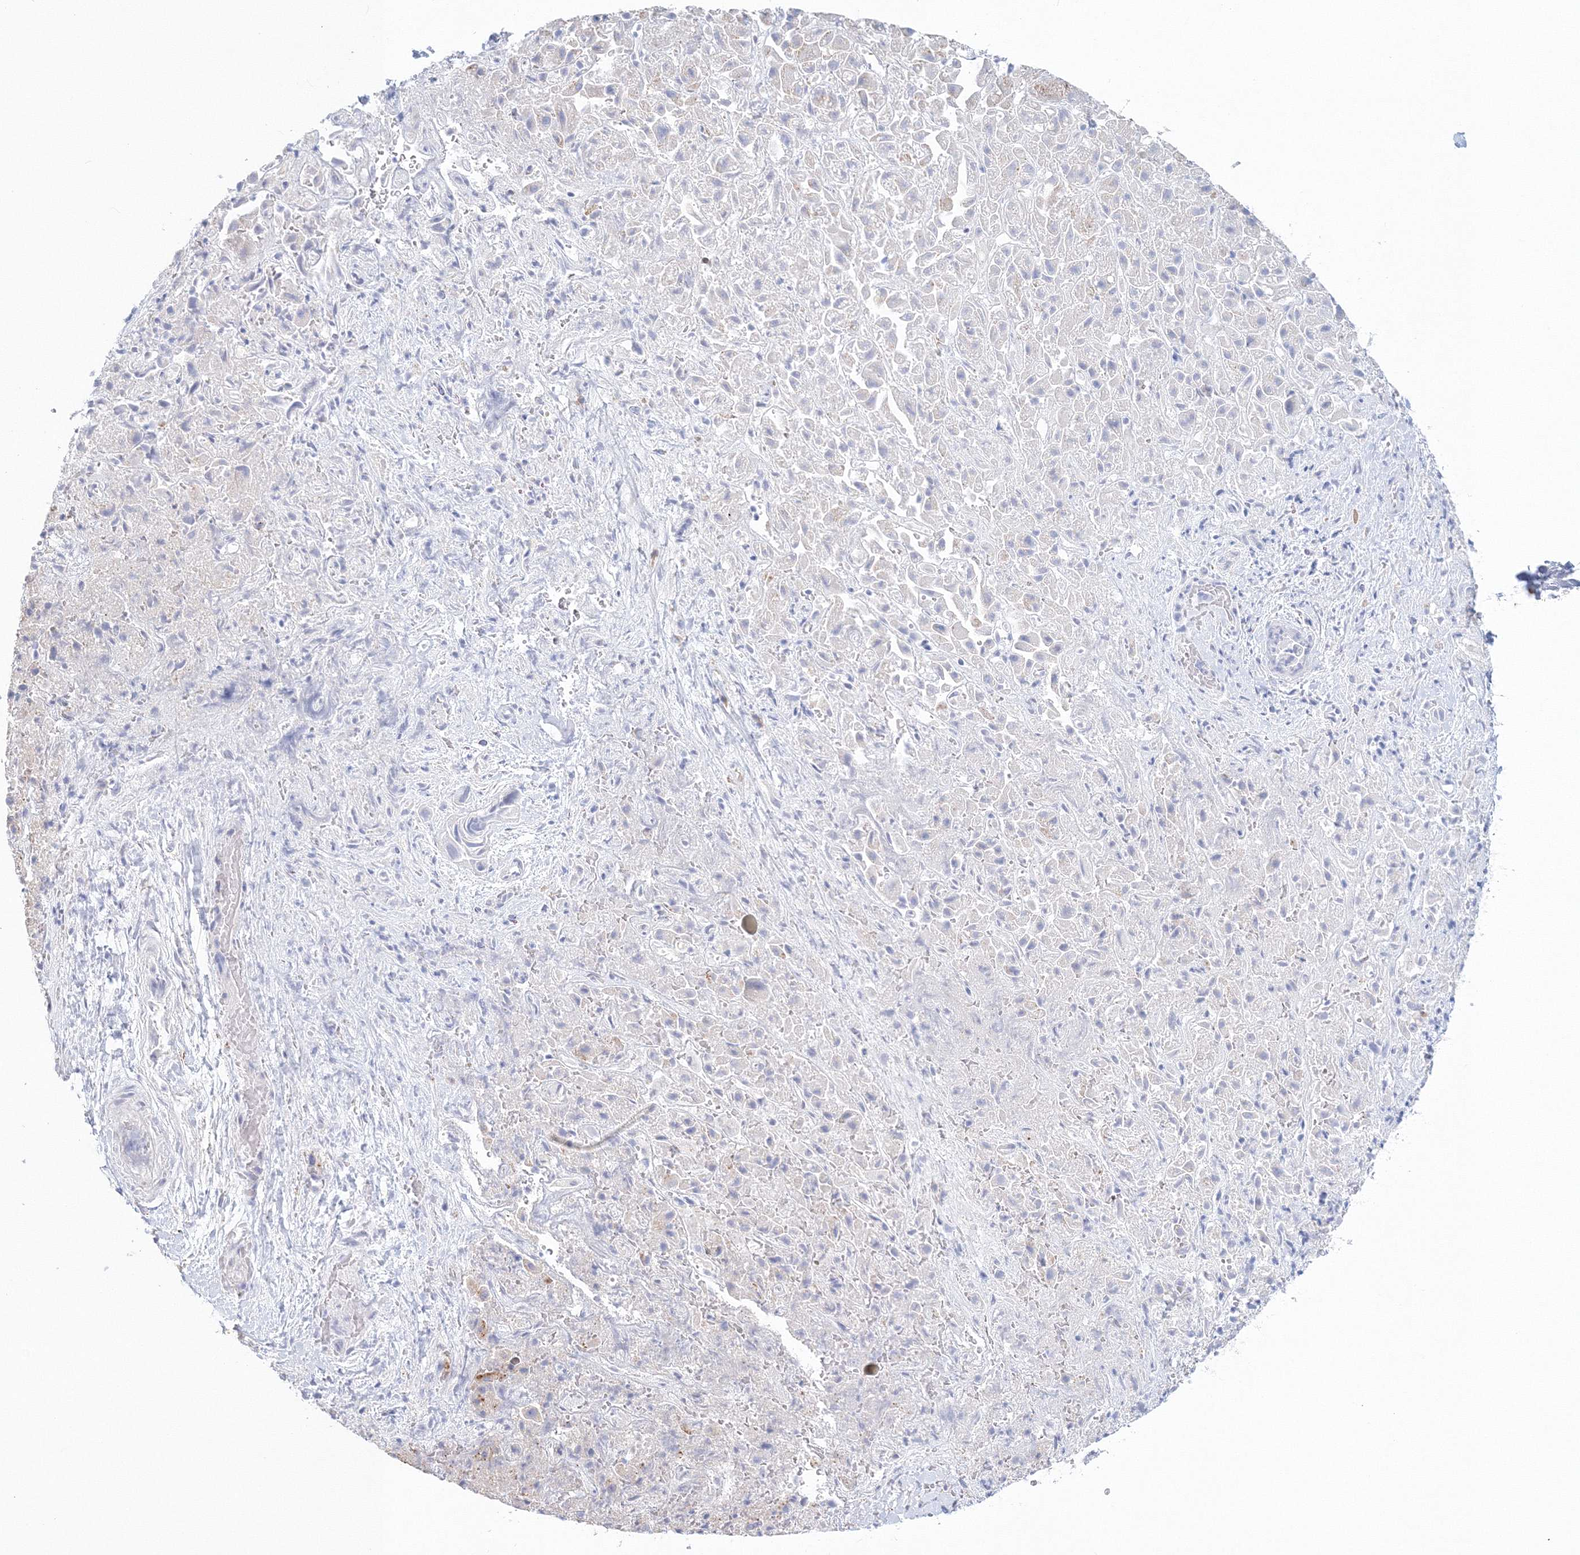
{"staining": {"intensity": "moderate", "quantity": "<25%", "location": "cytoplasmic/membranous"}, "tissue": "liver cancer", "cell_type": "Tumor cells", "image_type": "cancer", "snomed": [{"axis": "morphology", "description": "Cholangiocarcinoma"}, {"axis": "topography", "description": "Liver"}], "caption": "Liver cholangiocarcinoma tissue shows moderate cytoplasmic/membranous expression in approximately <25% of tumor cells, visualized by immunohistochemistry. (IHC, brightfield microscopy, high magnification).", "gene": "VSIG1", "patient": {"sex": "female", "age": 52}}